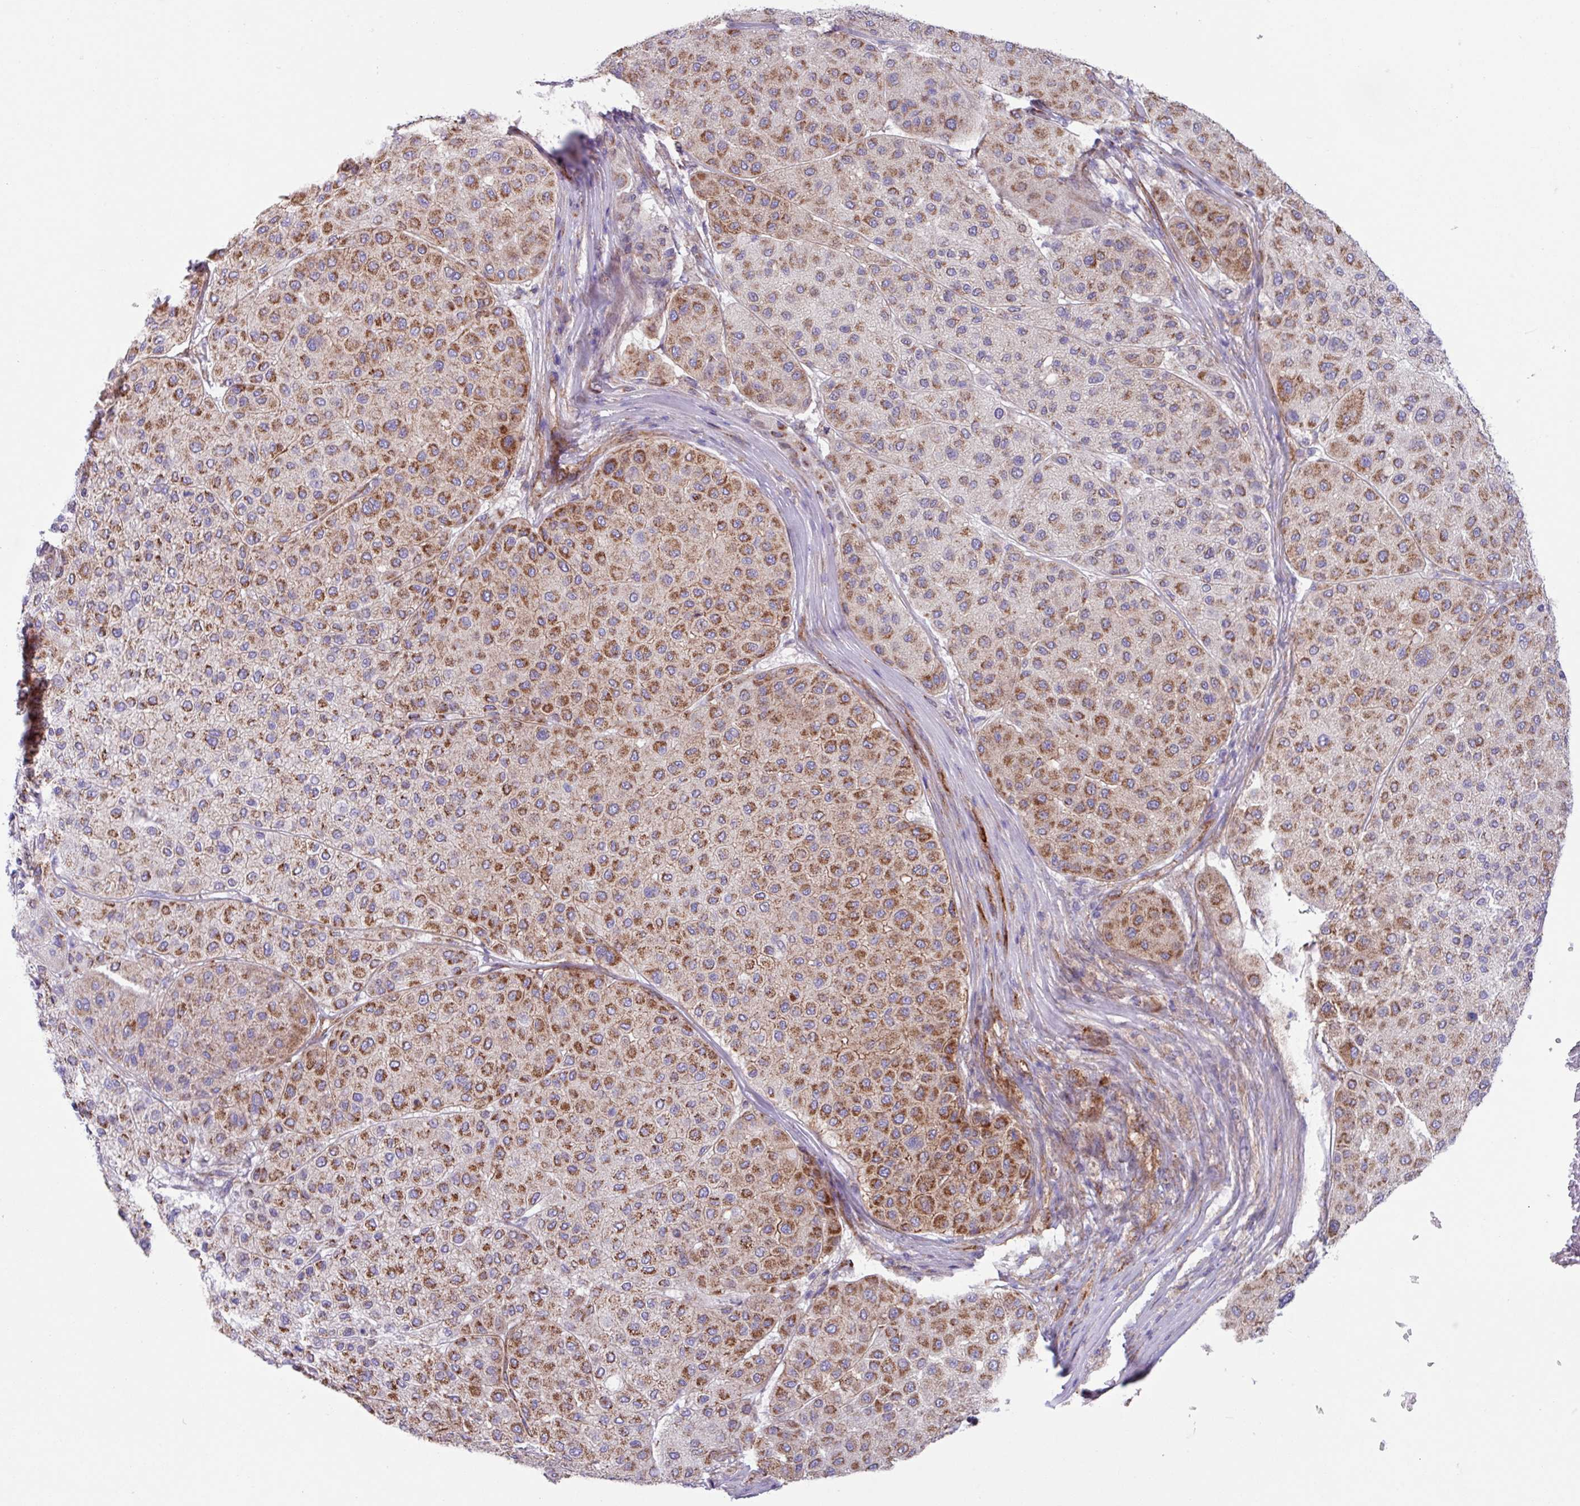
{"staining": {"intensity": "moderate", "quantity": ">75%", "location": "cytoplasmic/membranous"}, "tissue": "melanoma", "cell_type": "Tumor cells", "image_type": "cancer", "snomed": [{"axis": "morphology", "description": "Malignant melanoma, Metastatic site"}, {"axis": "topography", "description": "Smooth muscle"}], "caption": "Human malignant melanoma (metastatic site) stained for a protein (brown) demonstrates moderate cytoplasmic/membranous positive positivity in approximately >75% of tumor cells.", "gene": "OTULIN", "patient": {"sex": "male", "age": 41}}